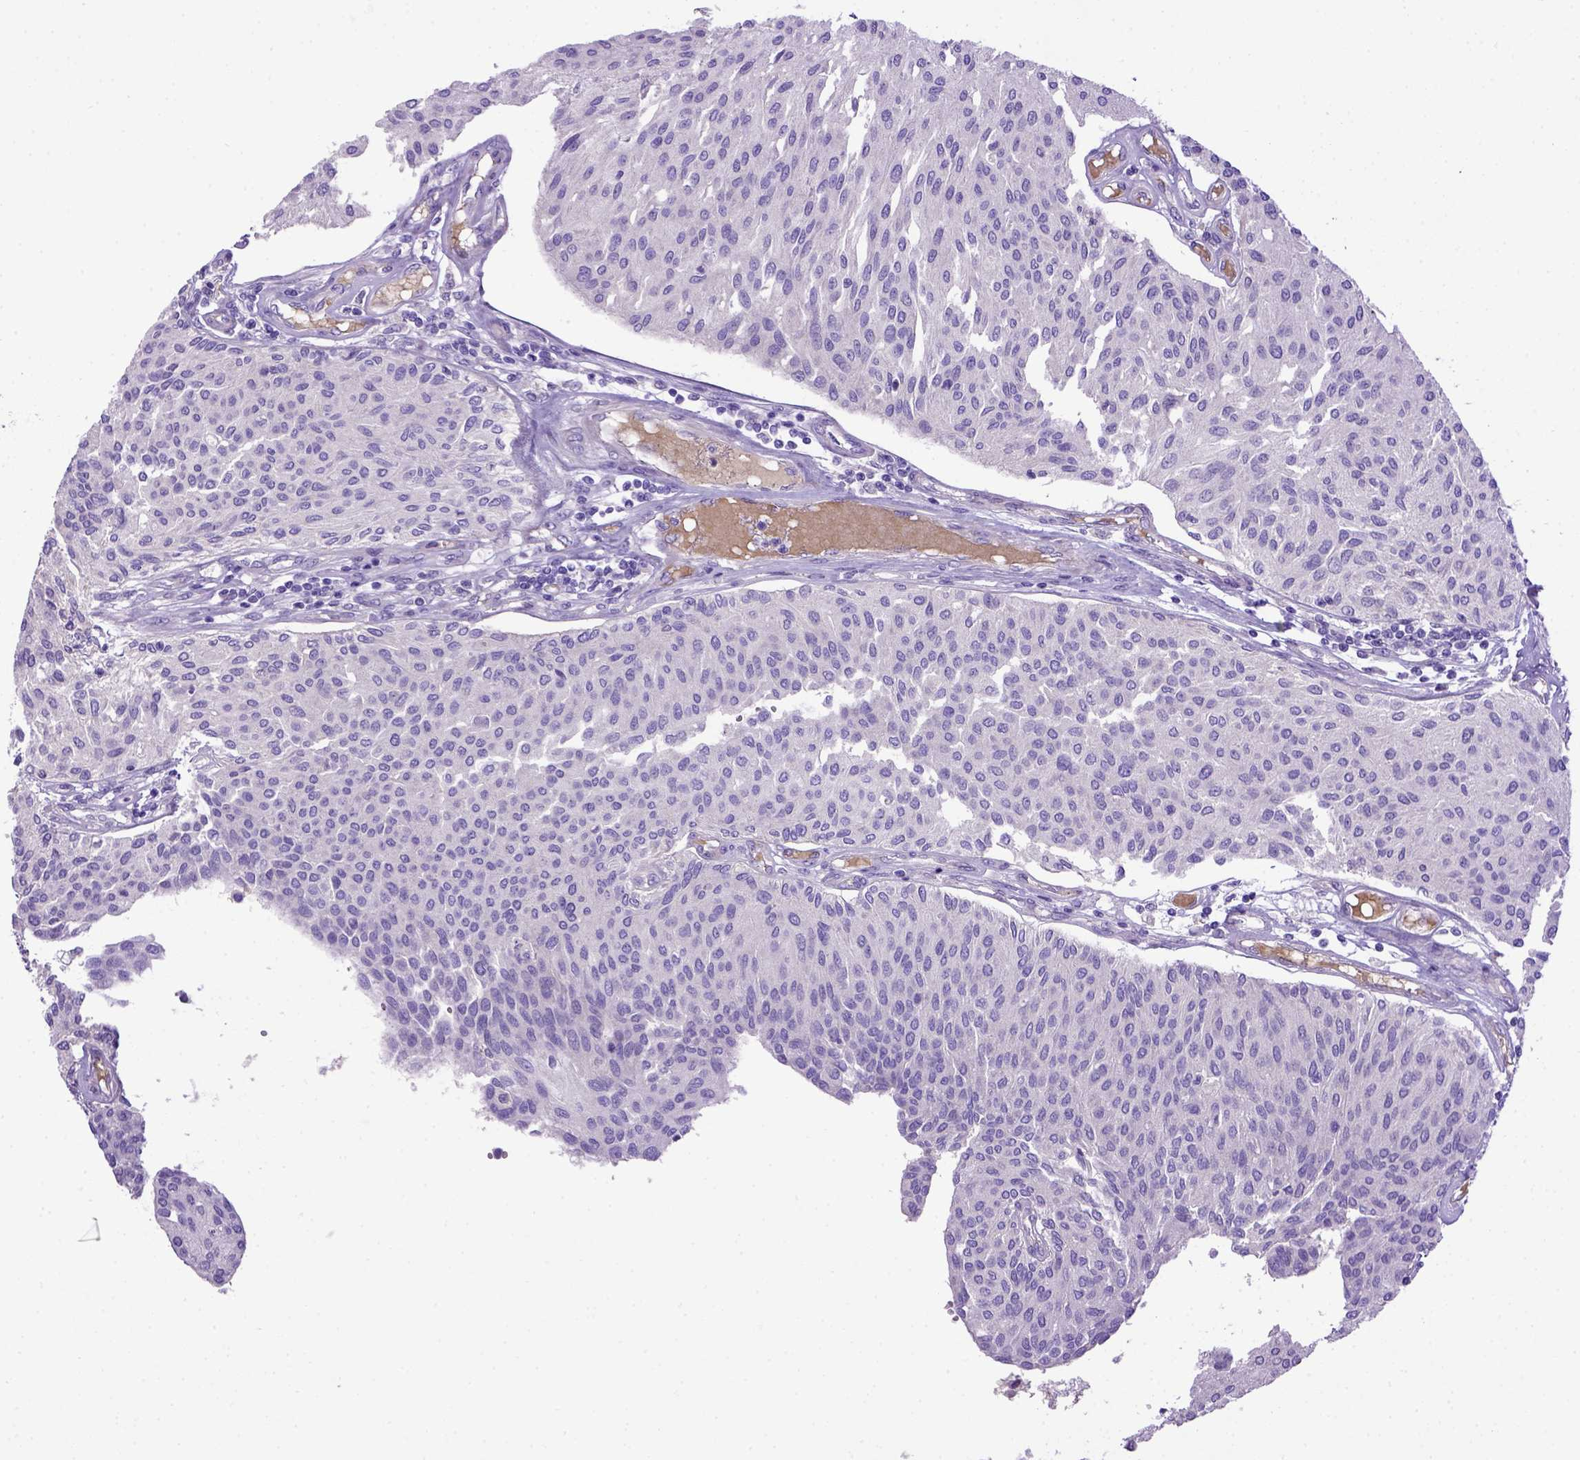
{"staining": {"intensity": "negative", "quantity": "none", "location": "none"}, "tissue": "urothelial cancer", "cell_type": "Tumor cells", "image_type": "cancer", "snomed": [{"axis": "morphology", "description": "Urothelial carcinoma, NOS"}, {"axis": "topography", "description": "Urinary bladder"}], "caption": "Human urothelial cancer stained for a protein using immunohistochemistry demonstrates no positivity in tumor cells.", "gene": "ADAM12", "patient": {"sex": "male", "age": 55}}